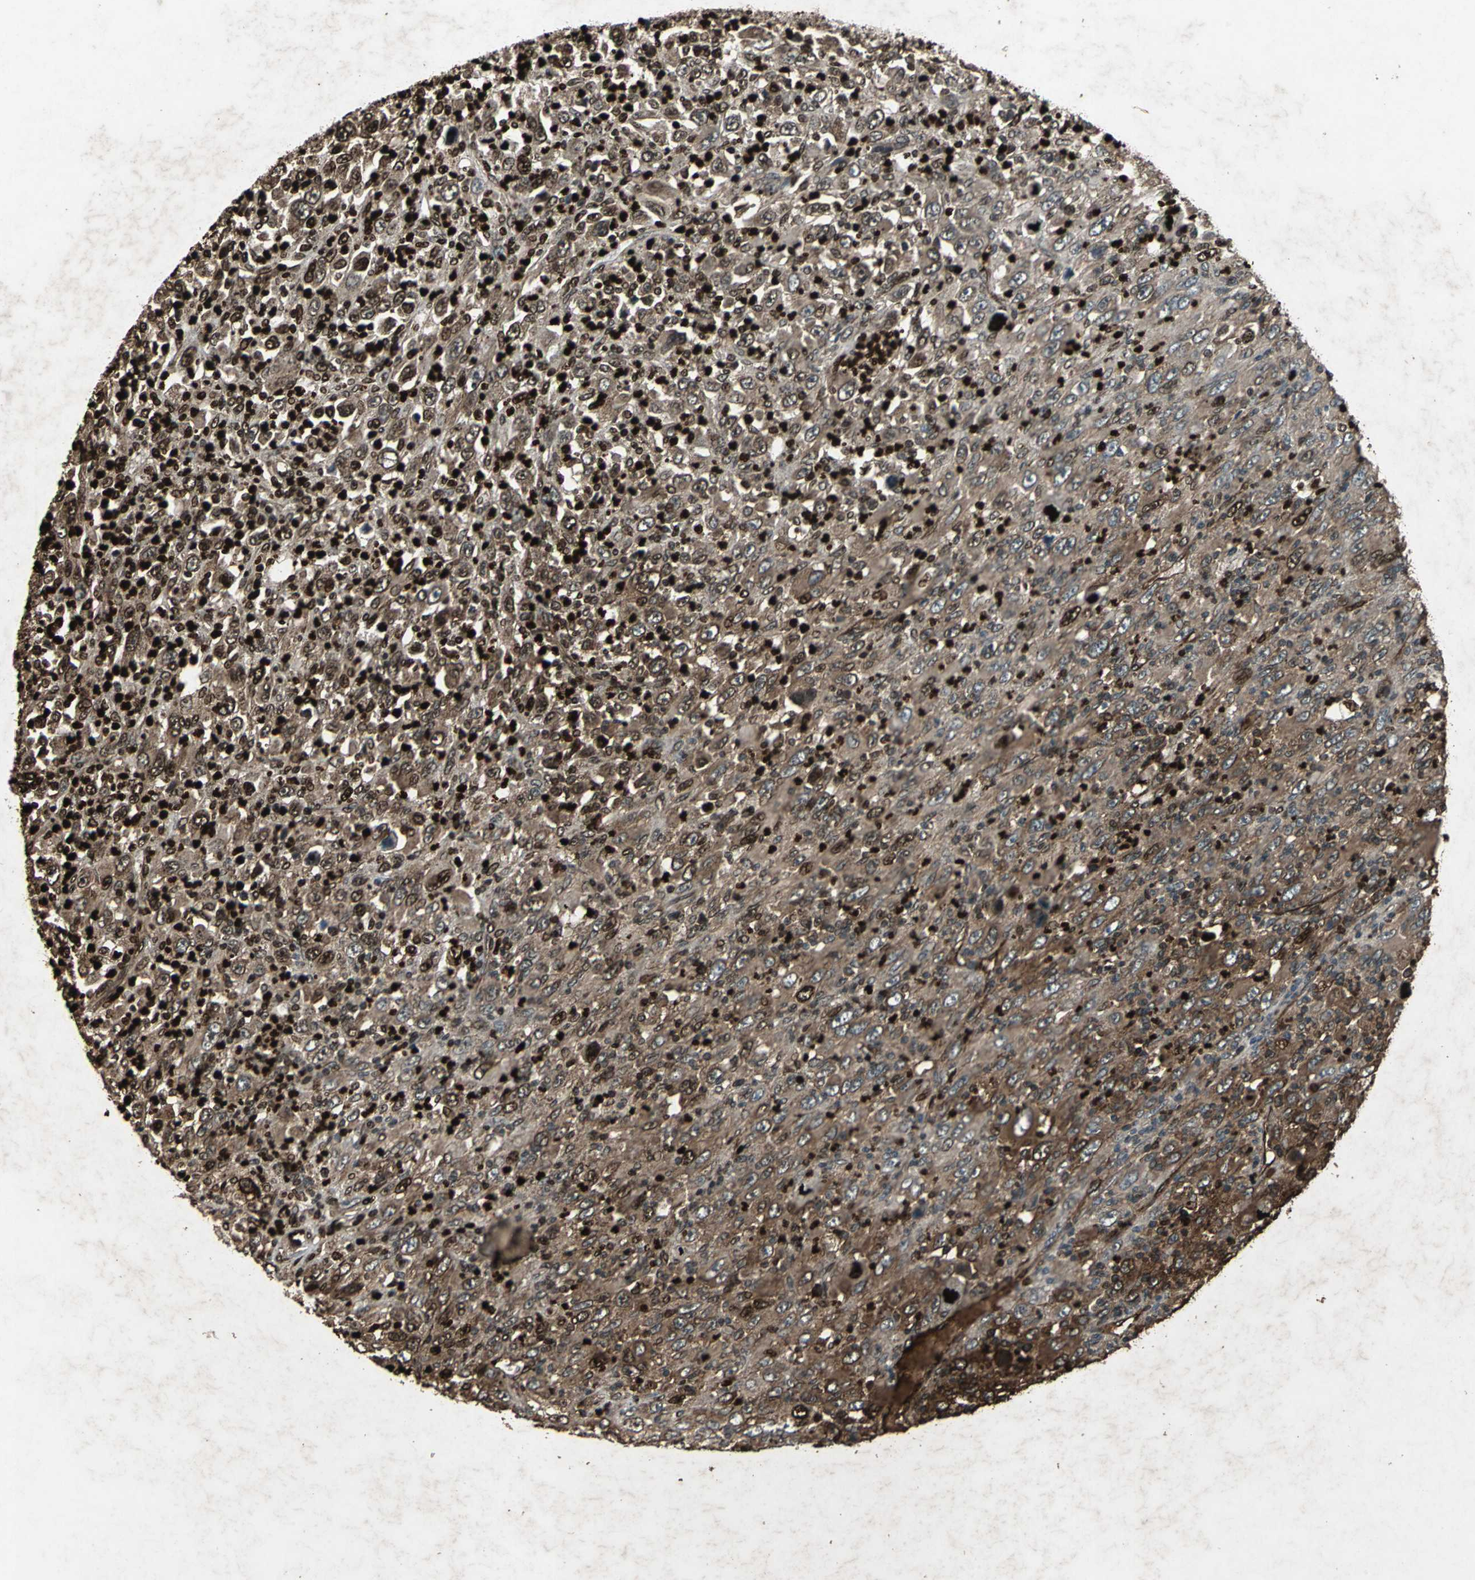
{"staining": {"intensity": "moderate", "quantity": ">75%", "location": "cytoplasmic/membranous,nuclear"}, "tissue": "melanoma", "cell_type": "Tumor cells", "image_type": "cancer", "snomed": [{"axis": "morphology", "description": "Malignant melanoma, Metastatic site"}, {"axis": "topography", "description": "Skin"}], "caption": "Tumor cells demonstrate moderate cytoplasmic/membranous and nuclear staining in about >75% of cells in malignant melanoma (metastatic site).", "gene": "SEPTIN4", "patient": {"sex": "female", "age": 56}}